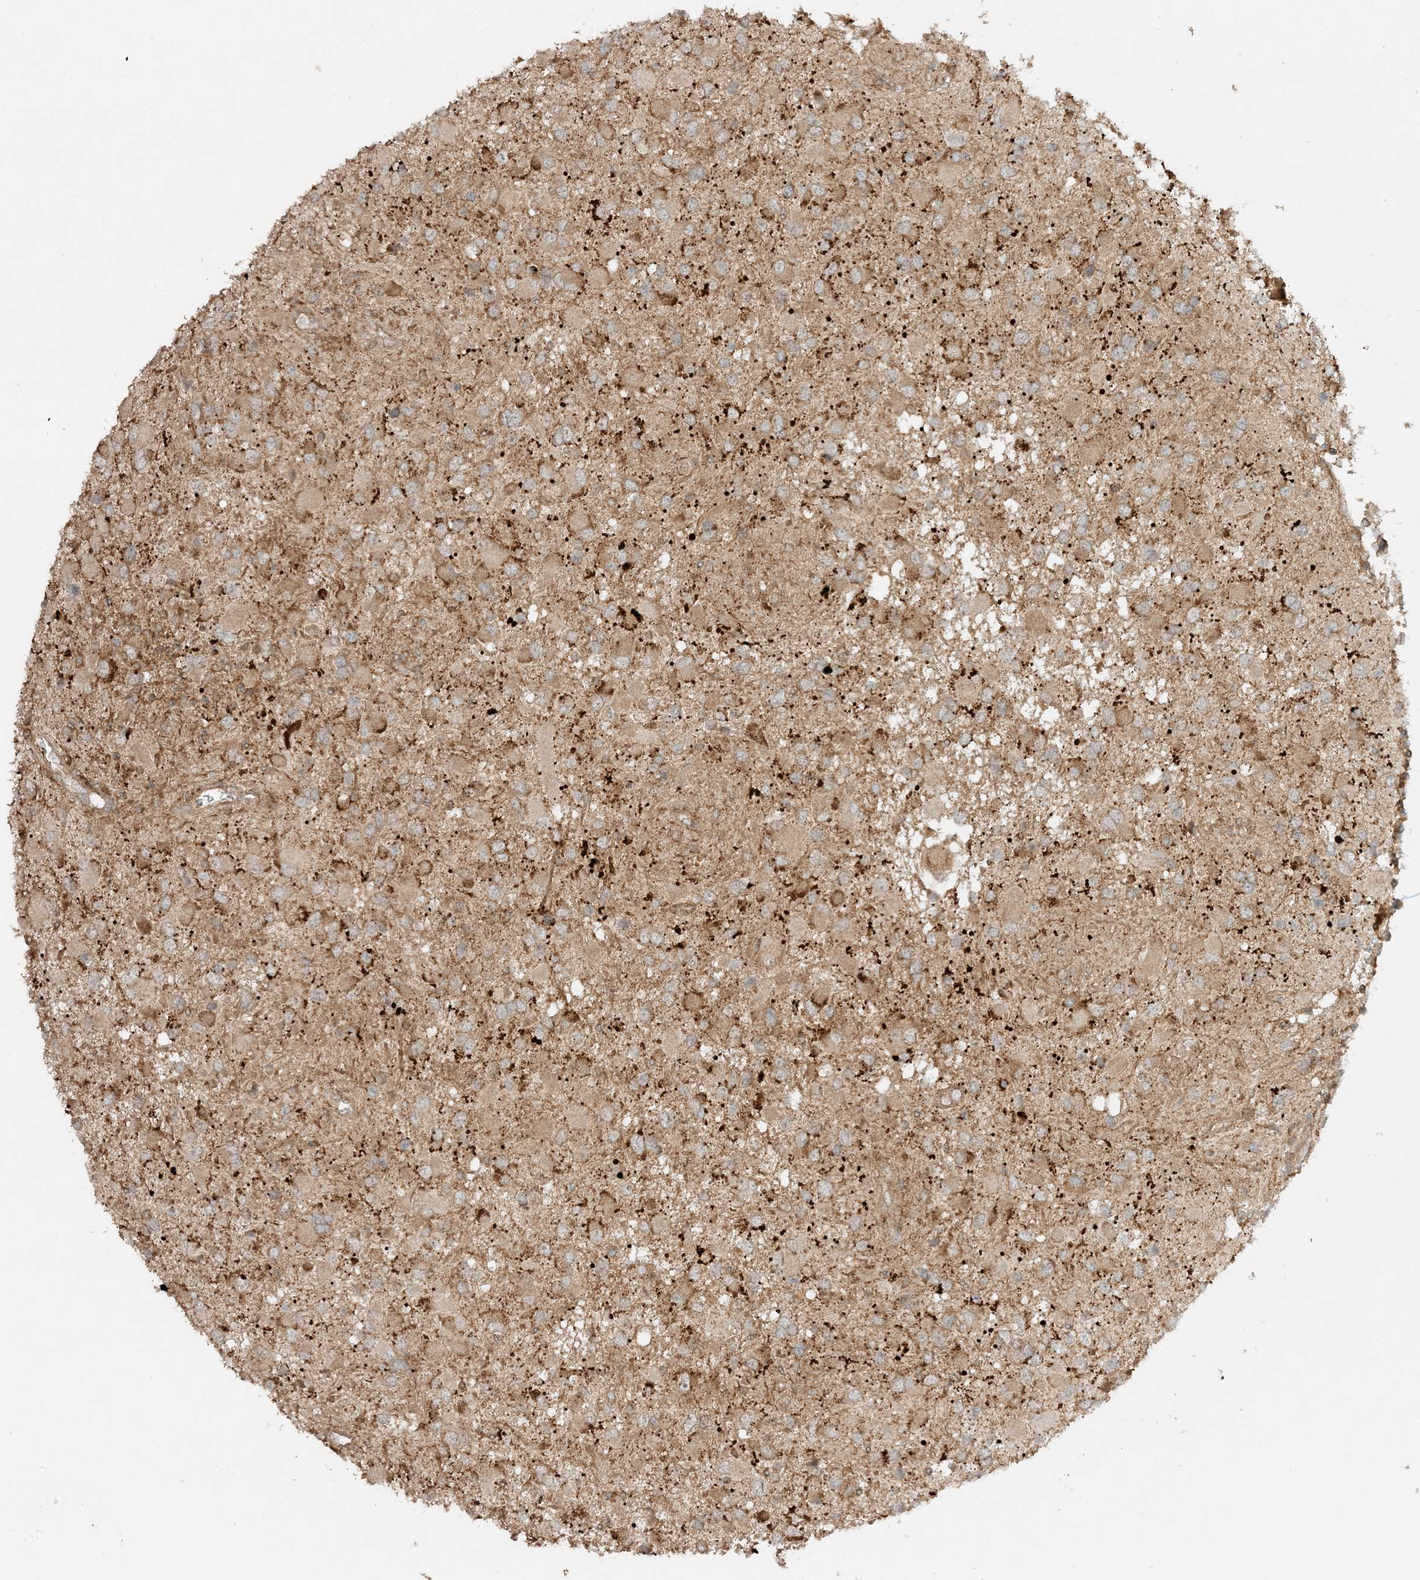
{"staining": {"intensity": "moderate", "quantity": "25%-75%", "location": "cytoplasmic/membranous"}, "tissue": "glioma", "cell_type": "Tumor cells", "image_type": "cancer", "snomed": [{"axis": "morphology", "description": "Glioma, malignant, High grade"}, {"axis": "topography", "description": "Brain"}], "caption": "DAB (3,3'-diaminobenzidine) immunohistochemical staining of human malignant glioma (high-grade) demonstrates moderate cytoplasmic/membranous protein staining in about 25%-75% of tumor cells.", "gene": "XRN1", "patient": {"sex": "male", "age": 53}}